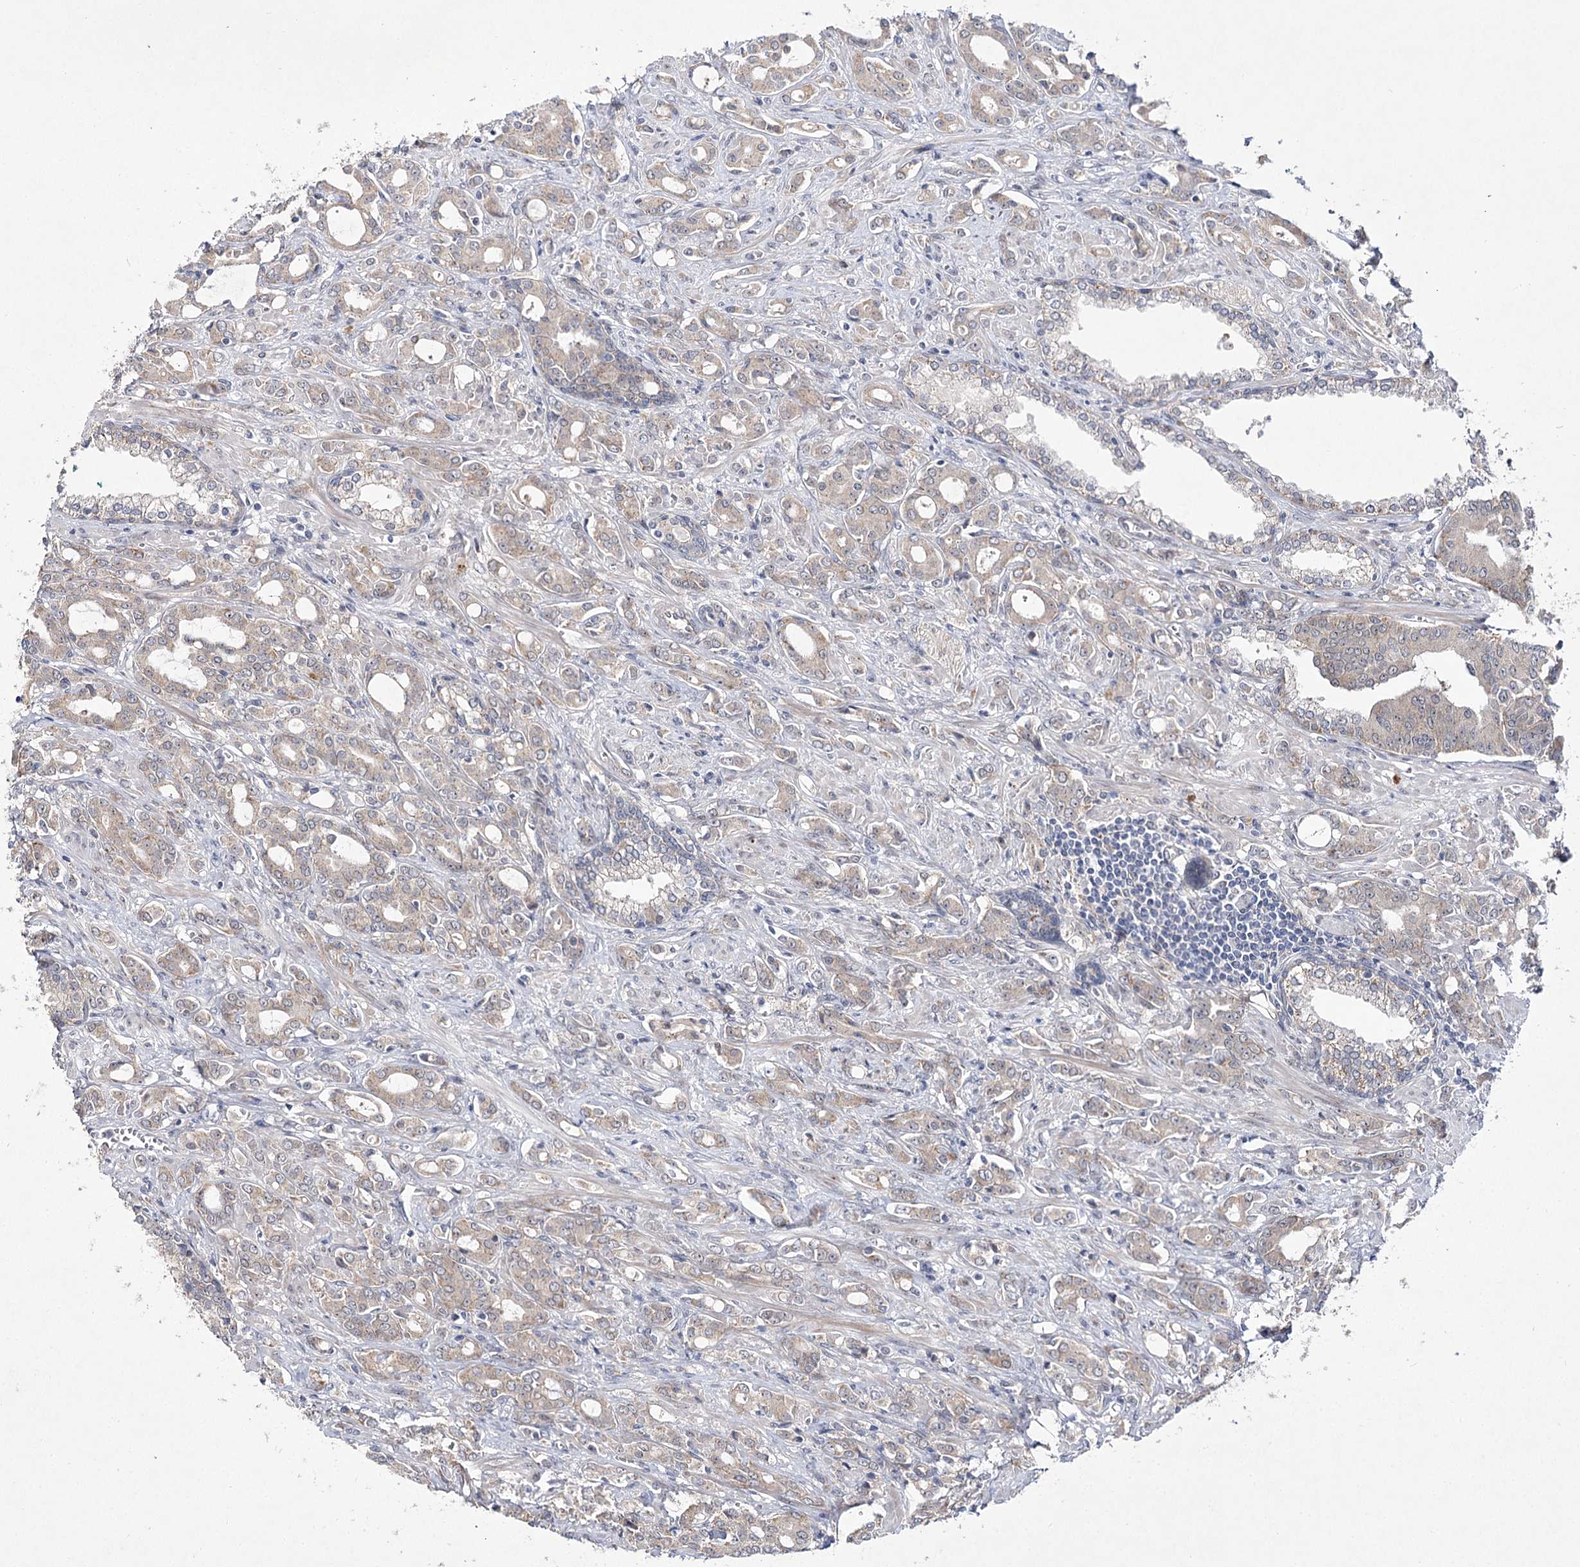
{"staining": {"intensity": "weak", "quantity": "<25%", "location": "cytoplasmic/membranous"}, "tissue": "prostate cancer", "cell_type": "Tumor cells", "image_type": "cancer", "snomed": [{"axis": "morphology", "description": "Adenocarcinoma, High grade"}, {"axis": "topography", "description": "Prostate"}], "caption": "The micrograph displays no significant staining in tumor cells of prostate cancer (high-grade adenocarcinoma).", "gene": "ARHGAP32", "patient": {"sex": "male", "age": 72}}